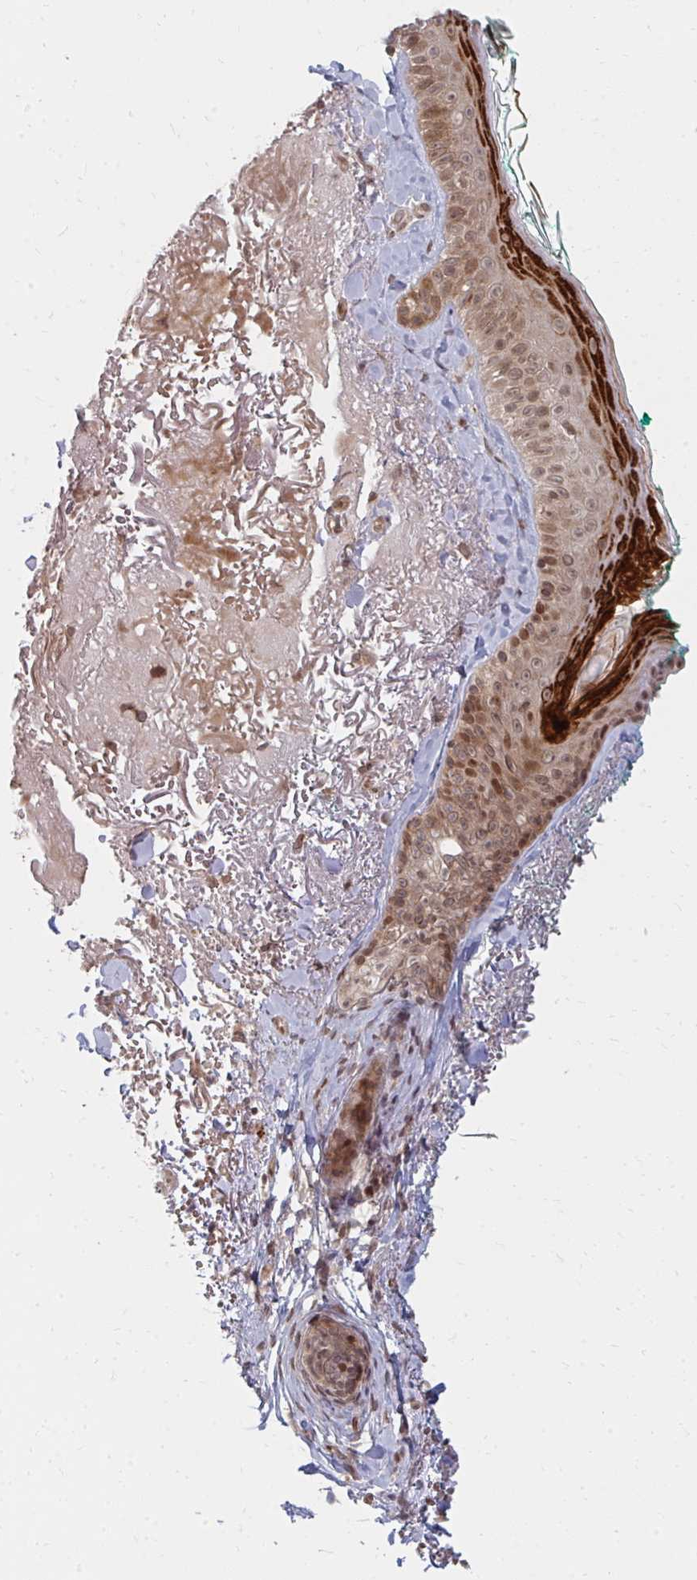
{"staining": {"intensity": "weak", "quantity": "25%-75%", "location": "cytoplasmic/membranous,nuclear"}, "tissue": "skin", "cell_type": "Fibroblasts", "image_type": "normal", "snomed": [{"axis": "morphology", "description": "Normal tissue, NOS"}, {"axis": "topography", "description": "Skin"}], "caption": "Benign skin shows weak cytoplasmic/membranous,nuclear expression in approximately 25%-75% of fibroblasts, visualized by immunohistochemistry.", "gene": "ZNF285", "patient": {"sex": "male", "age": 73}}